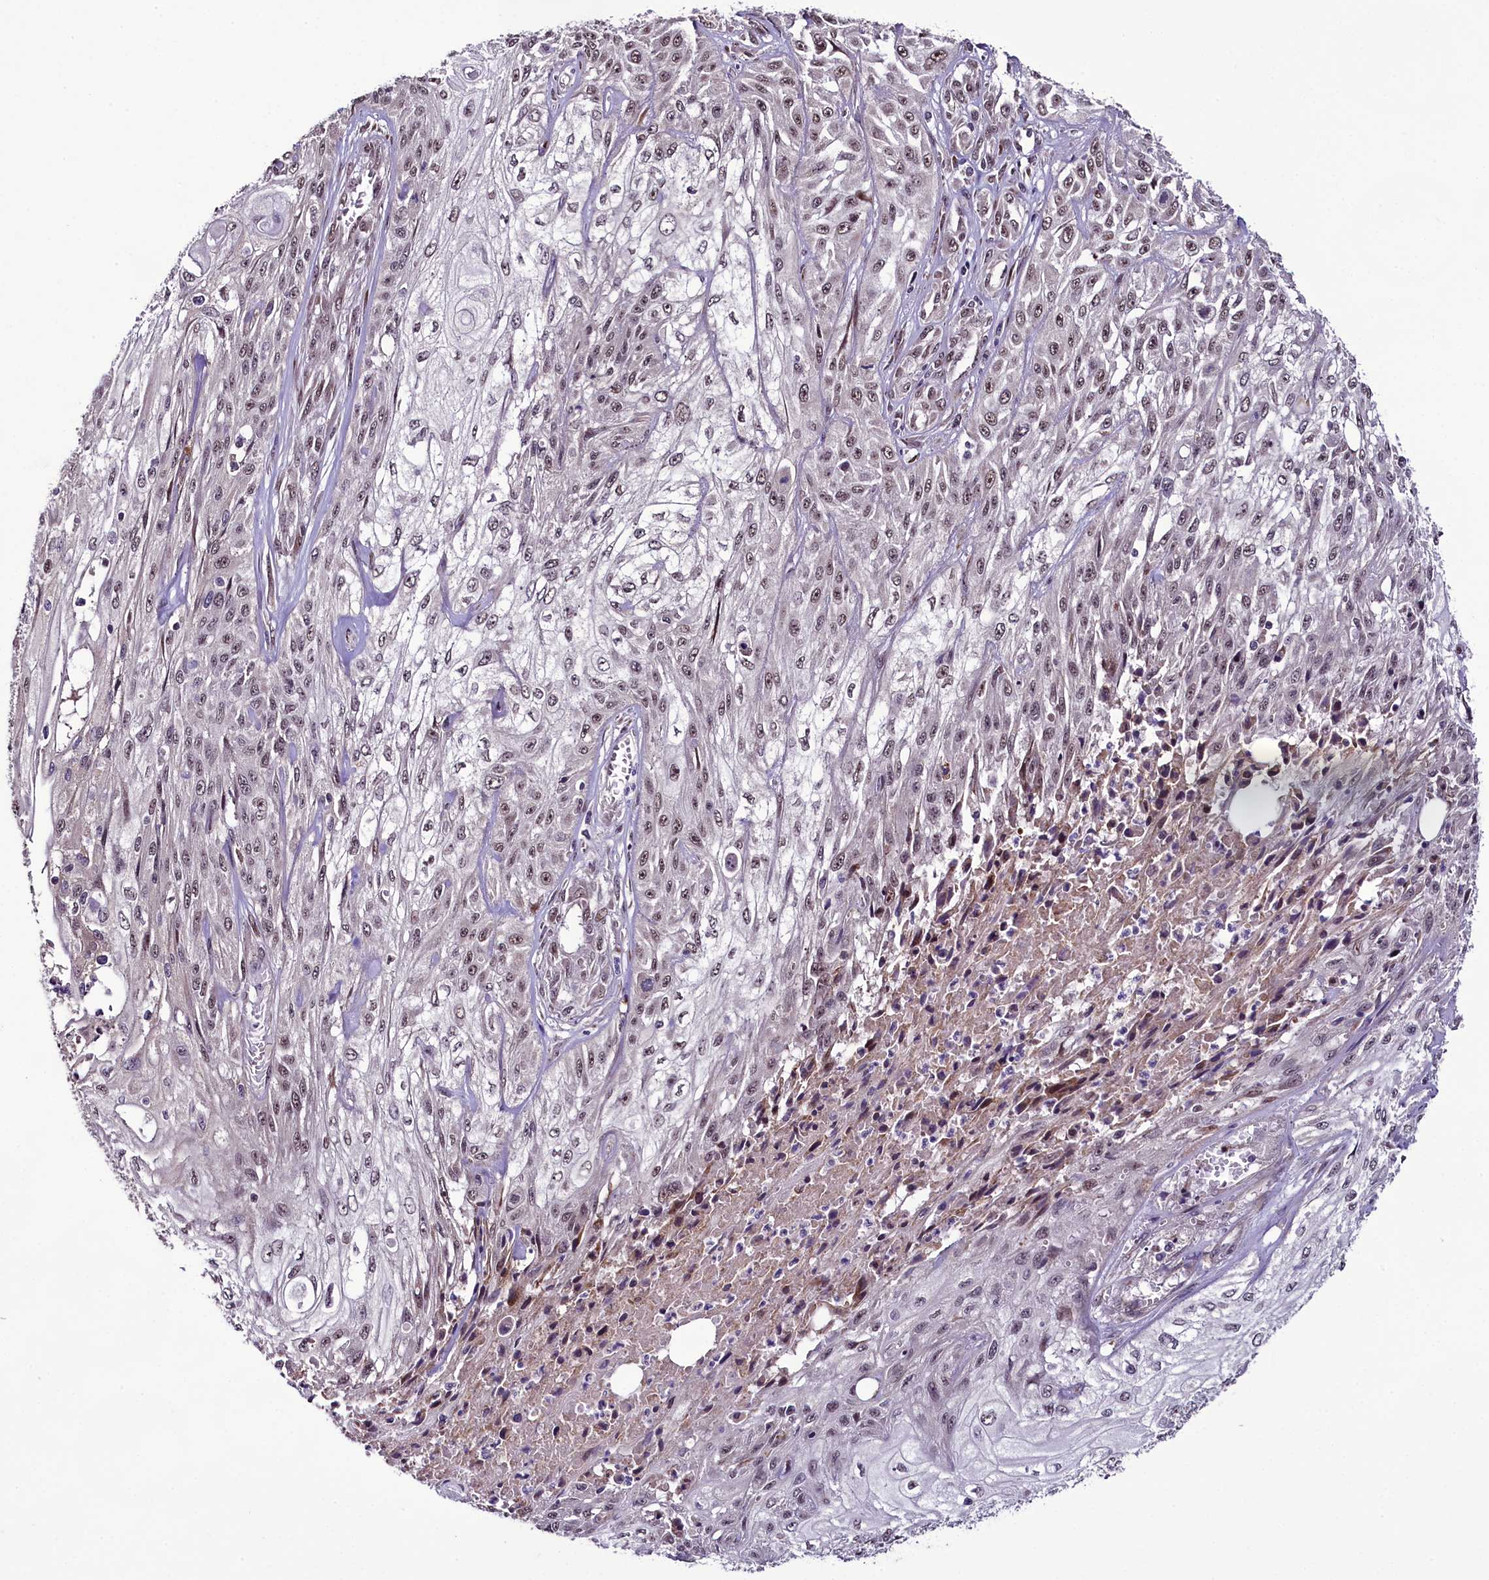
{"staining": {"intensity": "weak", "quantity": ">75%", "location": "nuclear"}, "tissue": "skin cancer", "cell_type": "Tumor cells", "image_type": "cancer", "snomed": [{"axis": "morphology", "description": "Squamous cell carcinoma, NOS"}, {"axis": "morphology", "description": "Squamous cell carcinoma, metastatic, NOS"}, {"axis": "topography", "description": "Skin"}, {"axis": "topography", "description": "Lymph node"}], "caption": "This is a photomicrograph of immunohistochemistry staining of skin cancer, which shows weak staining in the nuclear of tumor cells.", "gene": "RPUSD2", "patient": {"sex": "male", "age": 75}}